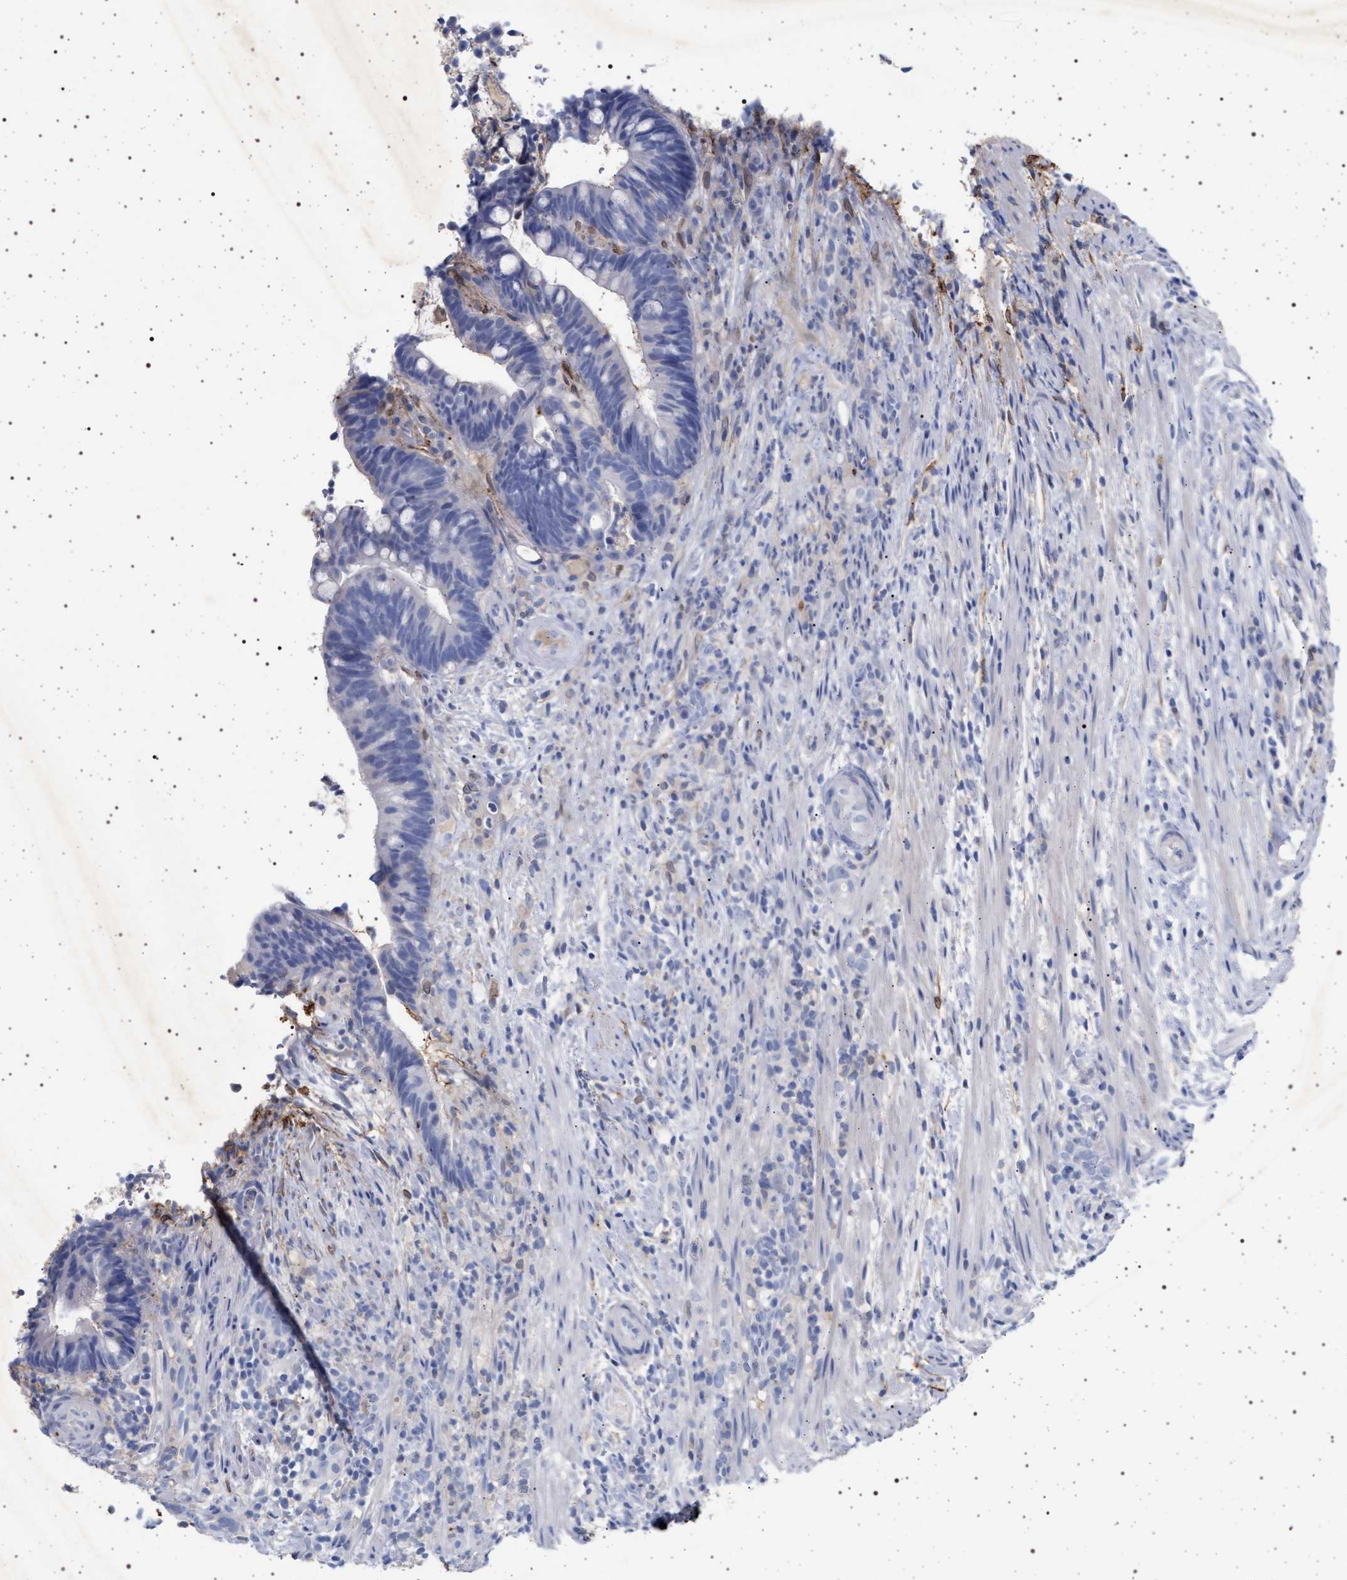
{"staining": {"intensity": "negative", "quantity": "none", "location": "none"}, "tissue": "colorectal cancer", "cell_type": "Tumor cells", "image_type": "cancer", "snomed": [{"axis": "morphology", "description": "Adenocarcinoma, NOS"}, {"axis": "topography", "description": "Colon"}], "caption": "DAB (3,3'-diaminobenzidine) immunohistochemical staining of colorectal cancer (adenocarcinoma) shows no significant staining in tumor cells.", "gene": "PLG", "patient": {"sex": "female", "age": 66}}